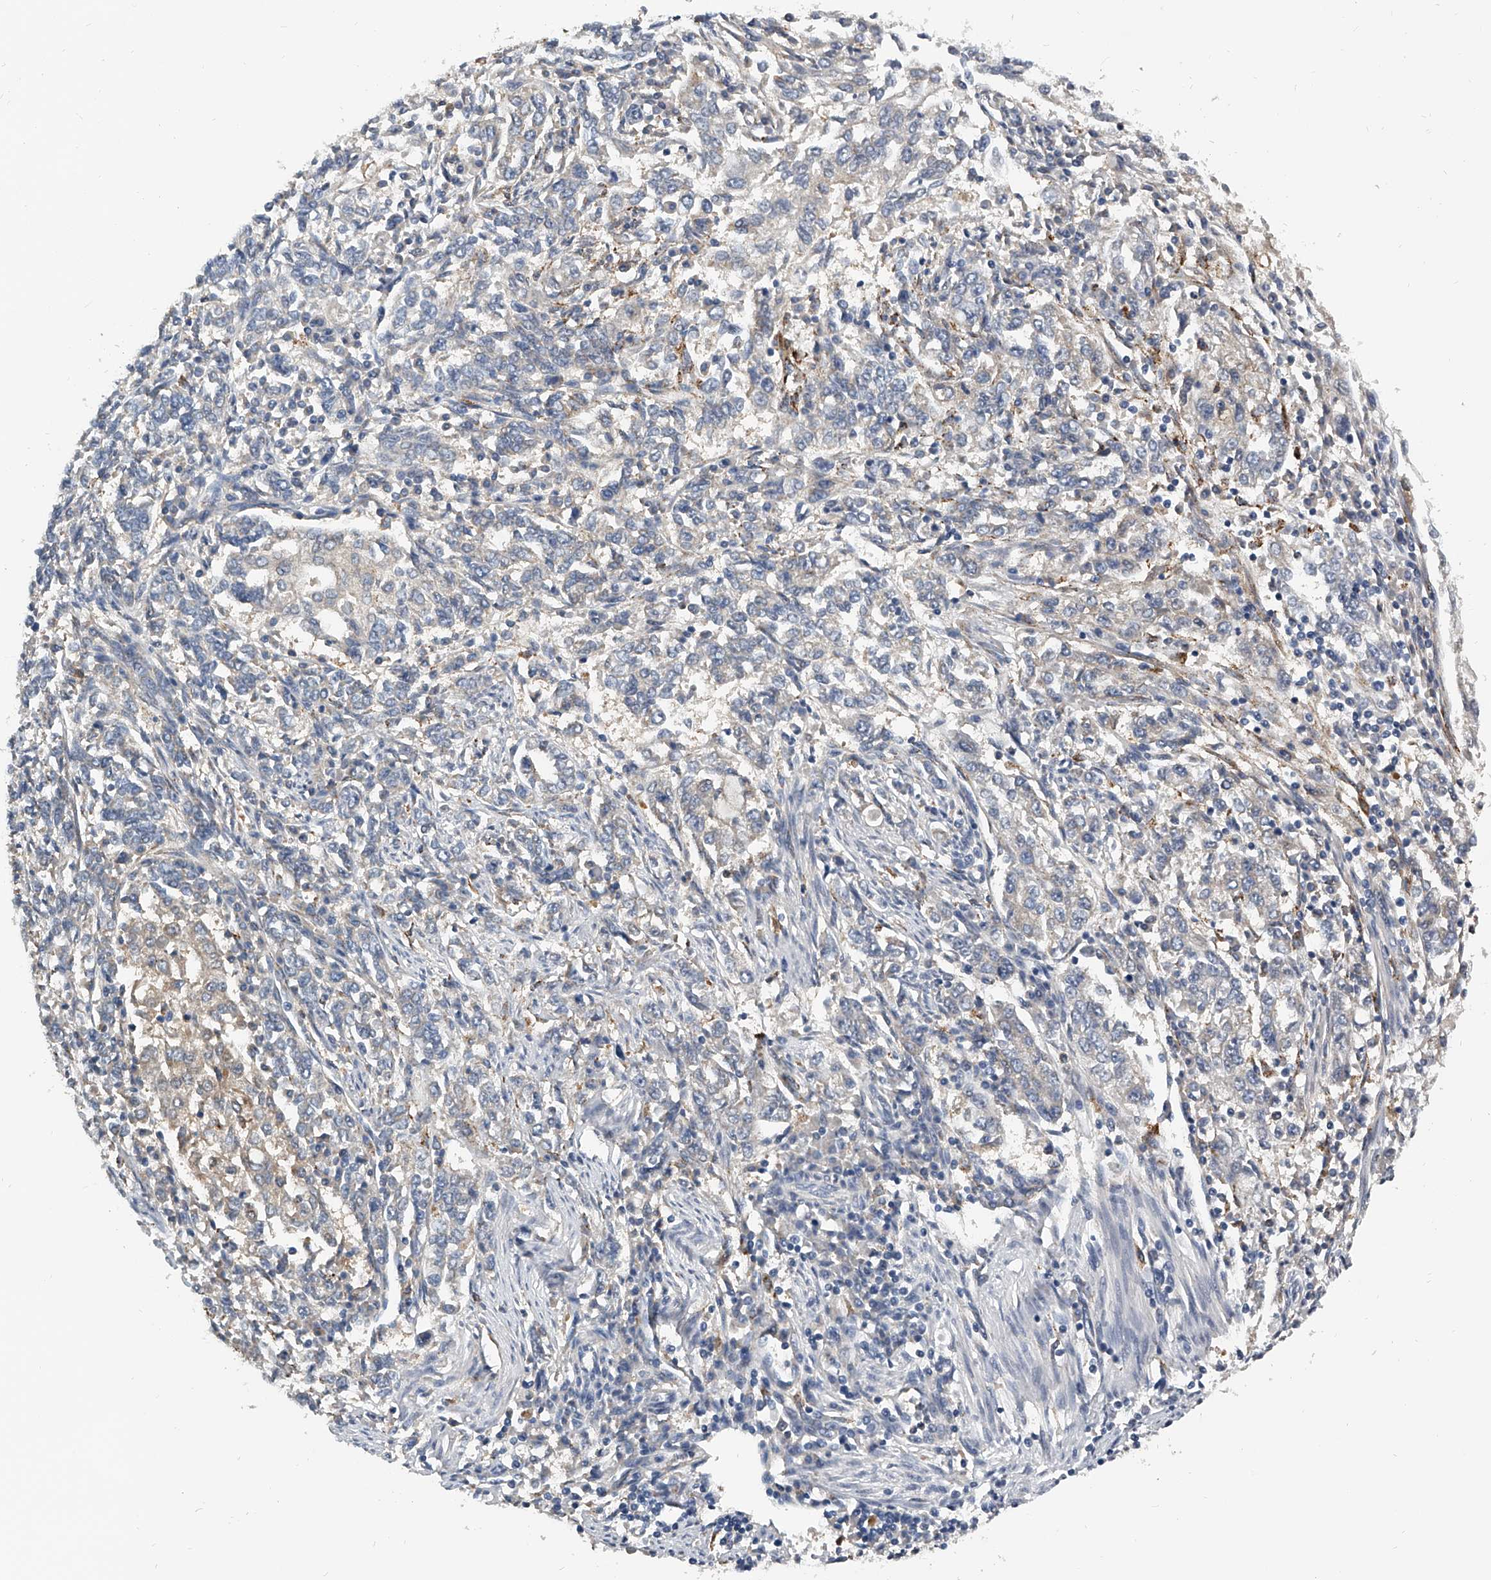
{"staining": {"intensity": "negative", "quantity": "none", "location": "none"}, "tissue": "endometrial cancer", "cell_type": "Tumor cells", "image_type": "cancer", "snomed": [{"axis": "morphology", "description": "Adenocarcinoma, NOS"}, {"axis": "topography", "description": "Endometrium"}], "caption": "Tumor cells are negative for protein expression in human adenocarcinoma (endometrial).", "gene": "KLHL7", "patient": {"sex": "female", "age": 49}}